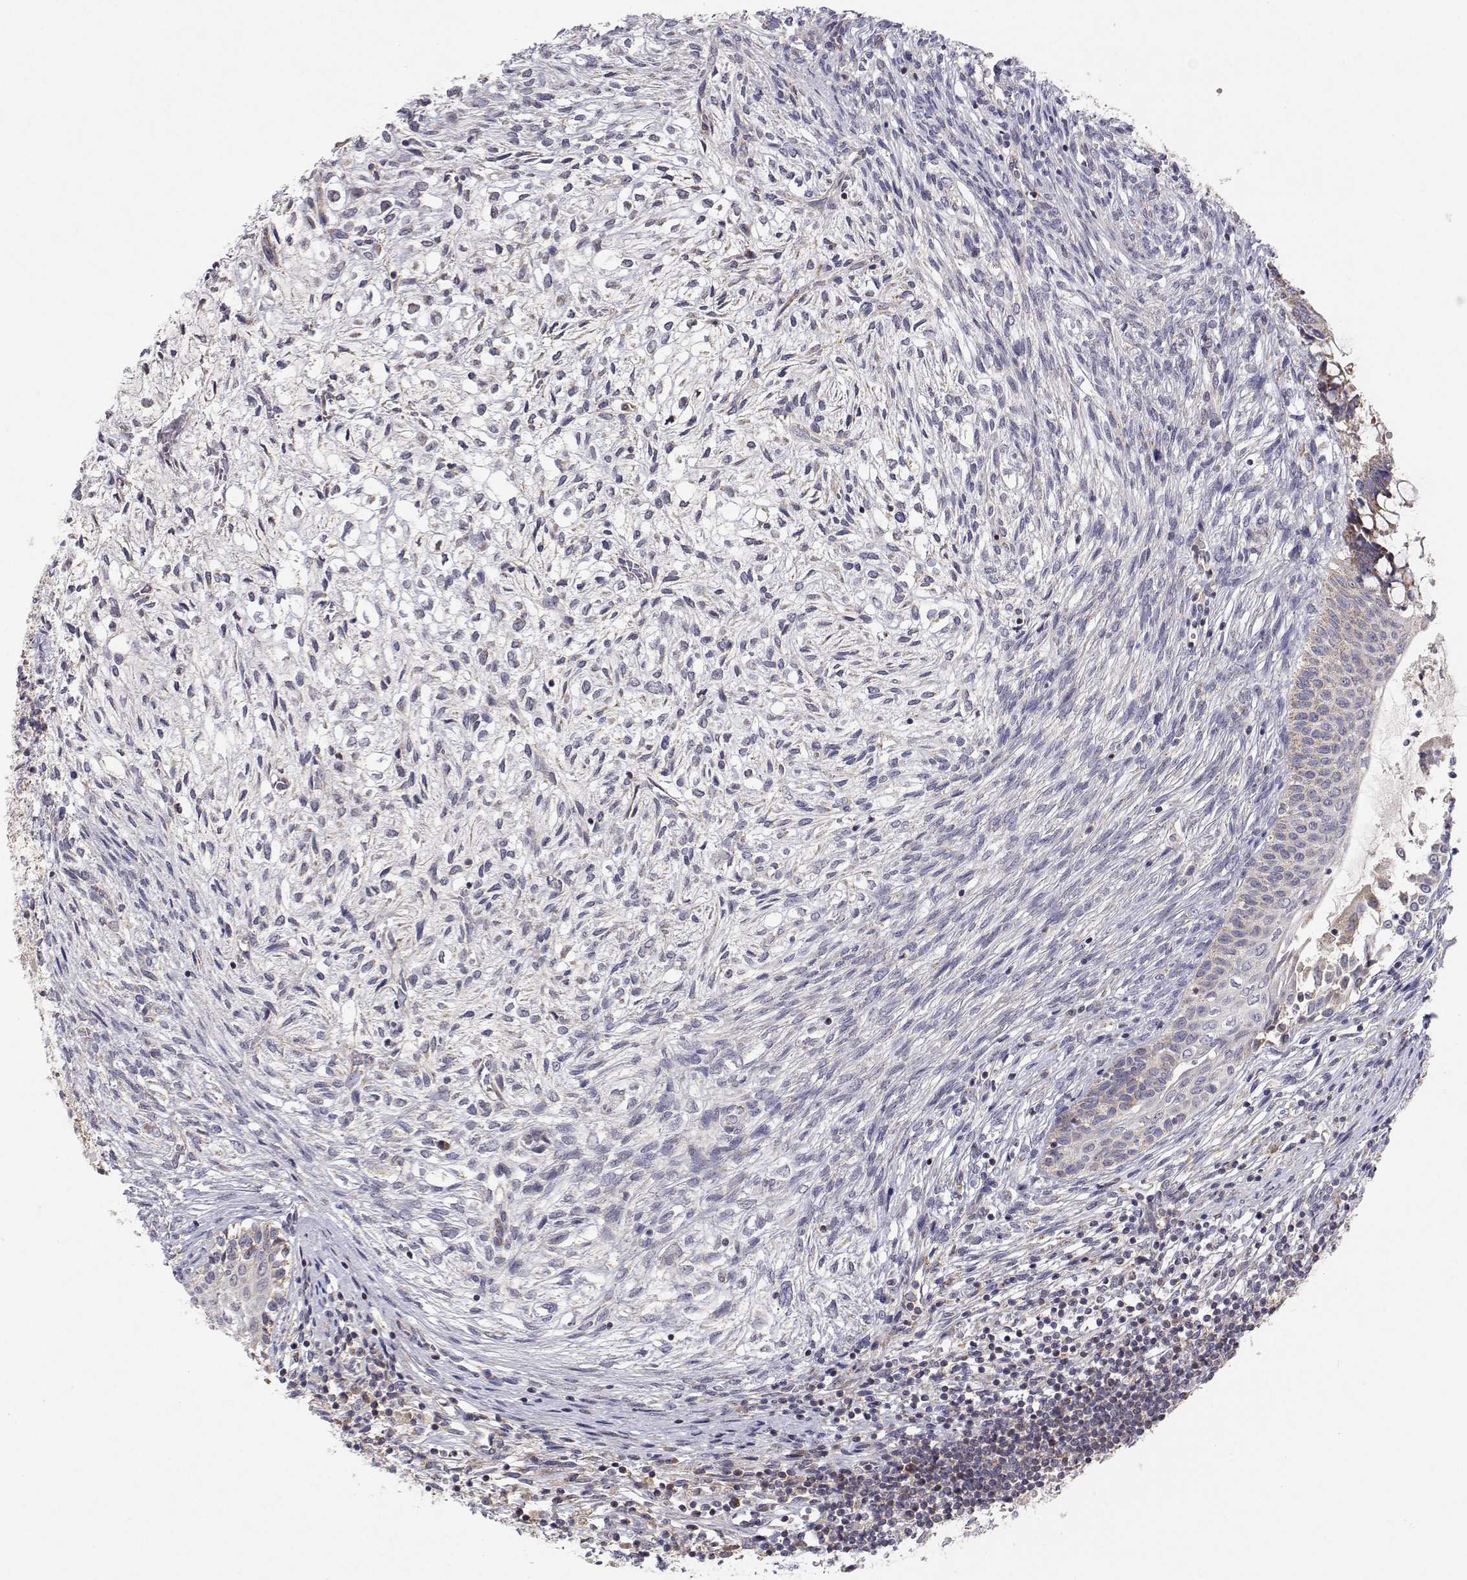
{"staining": {"intensity": "negative", "quantity": "none", "location": "none"}, "tissue": "testis cancer", "cell_type": "Tumor cells", "image_type": "cancer", "snomed": [{"axis": "morphology", "description": "Carcinoma, Embryonal, NOS"}, {"axis": "topography", "description": "Testis"}], "caption": "Protein analysis of testis cancer demonstrates no significant positivity in tumor cells.", "gene": "MRPL3", "patient": {"sex": "male", "age": 37}}